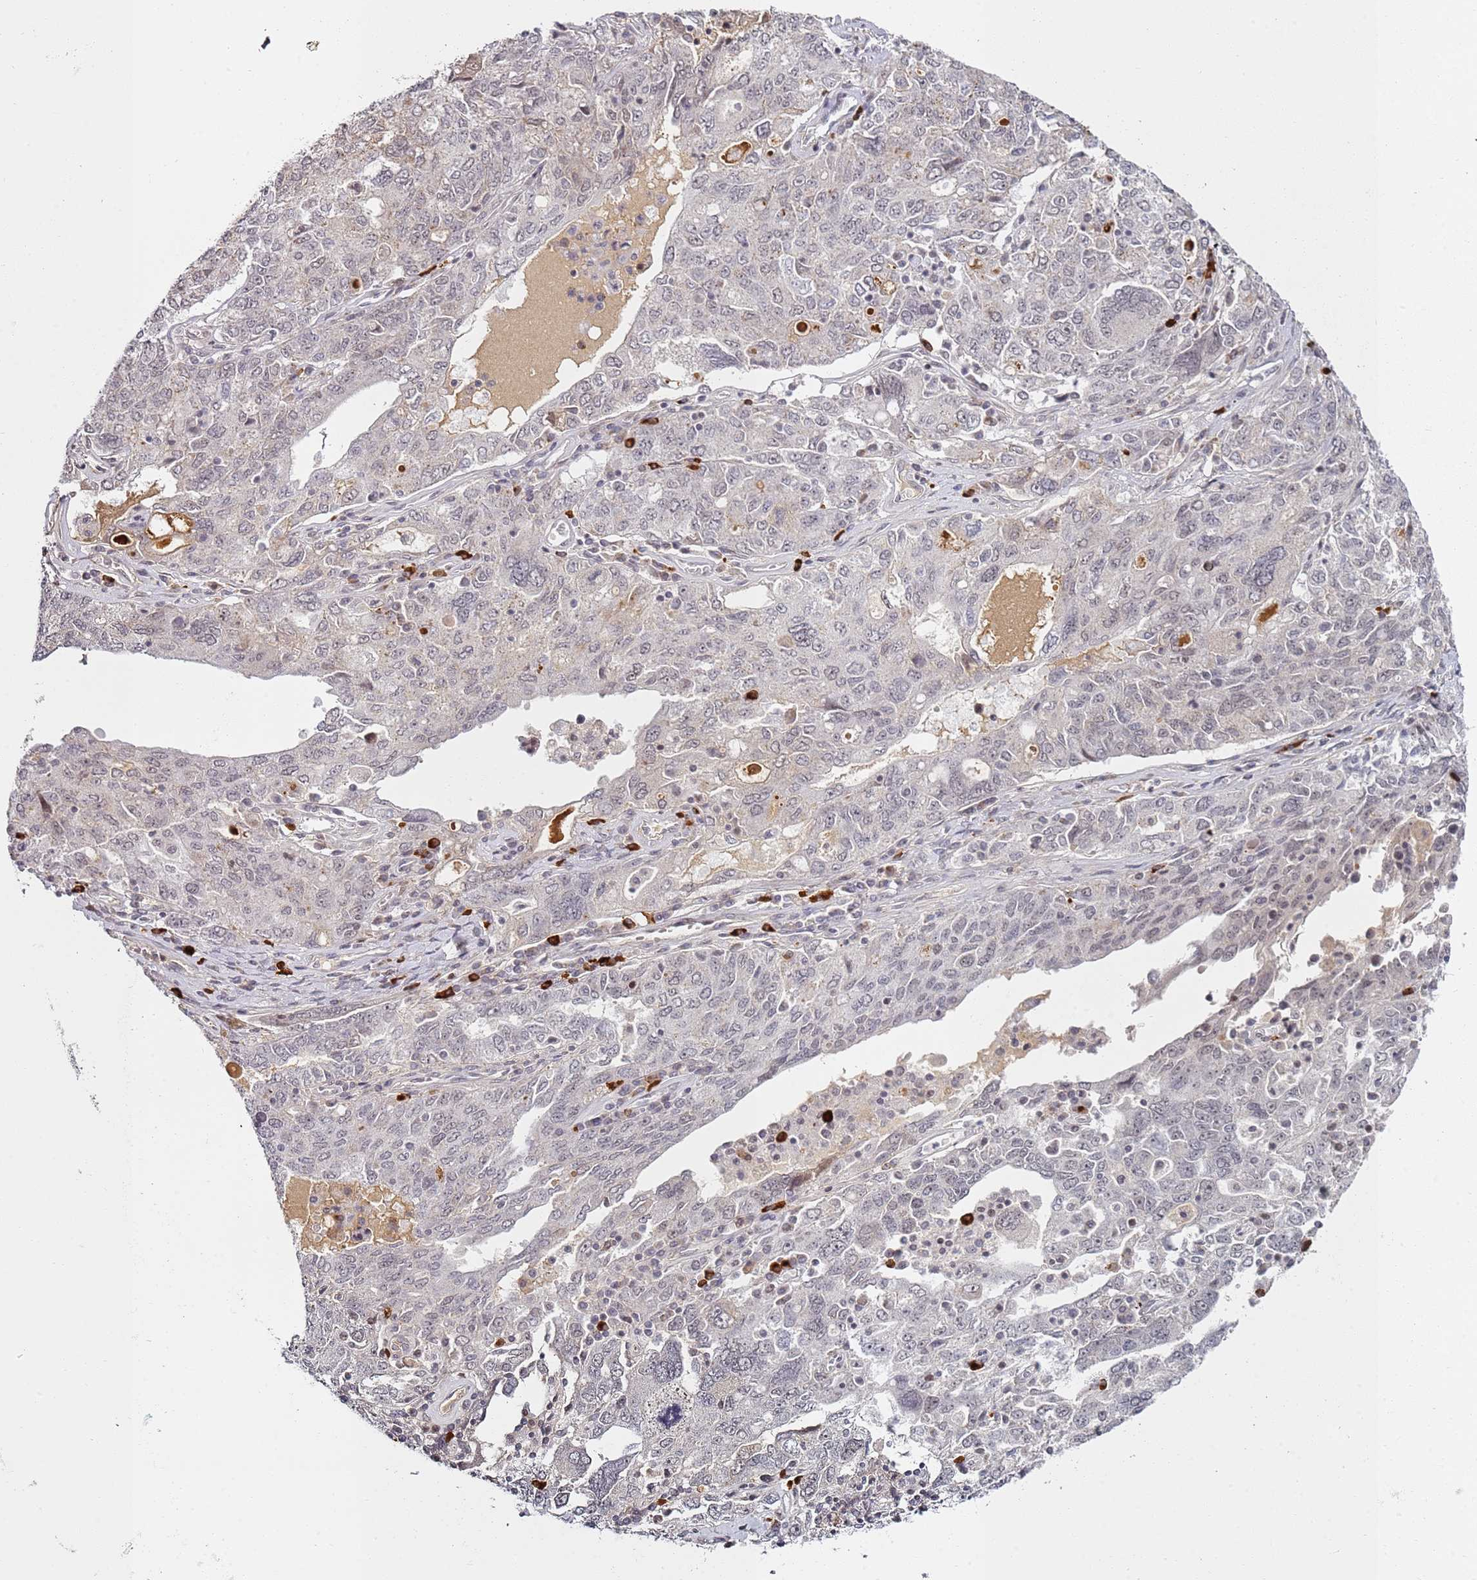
{"staining": {"intensity": "weak", "quantity": "25%-75%", "location": "nuclear"}, "tissue": "ovarian cancer", "cell_type": "Tumor cells", "image_type": "cancer", "snomed": [{"axis": "morphology", "description": "Carcinoma, endometroid"}, {"axis": "topography", "description": "Ovary"}], "caption": "Tumor cells display low levels of weak nuclear expression in about 25%-75% of cells in human ovarian endometroid carcinoma.", "gene": "ATF6B", "patient": {"sex": "female", "age": 62}}